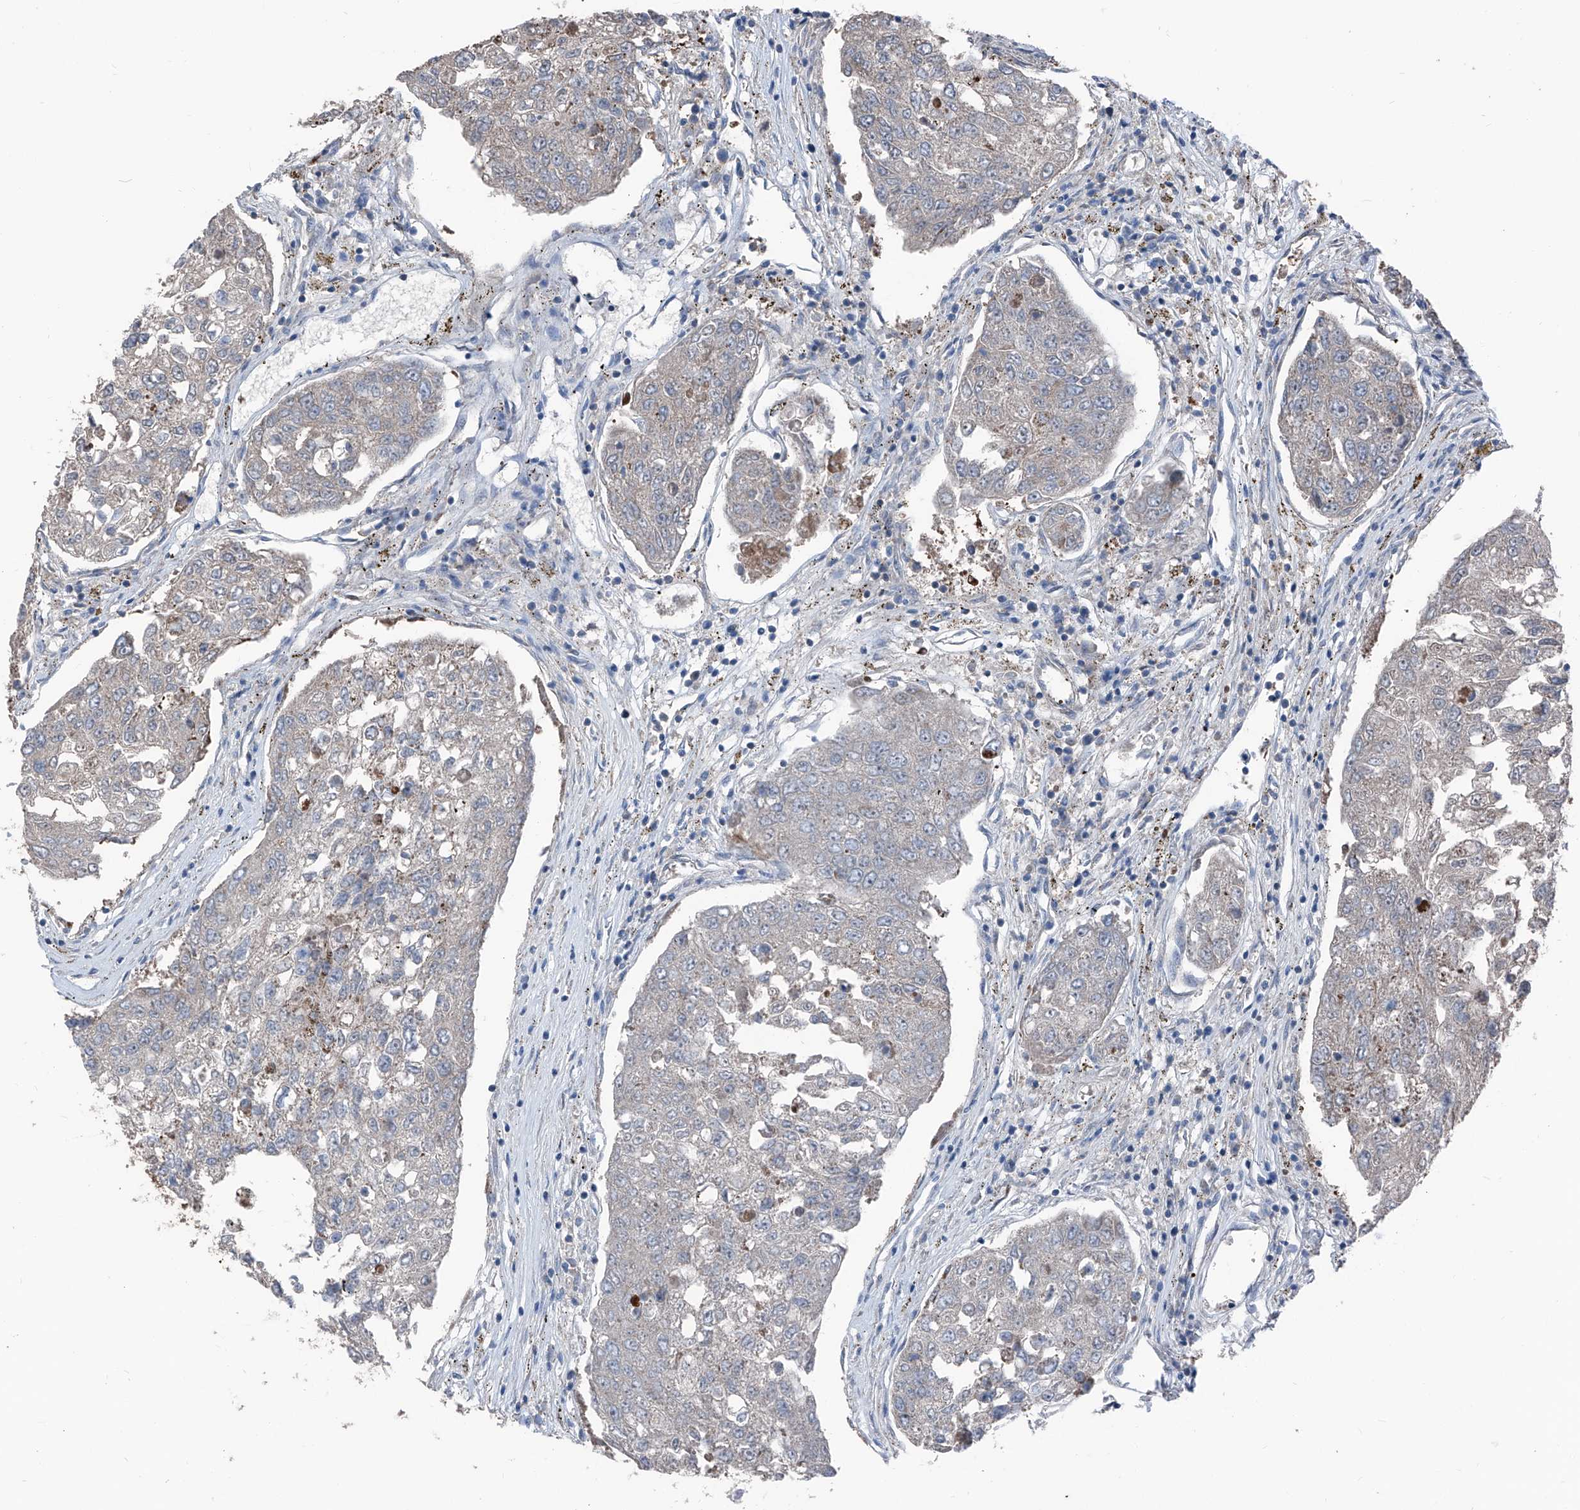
{"staining": {"intensity": "weak", "quantity": "25%-75%", "location": "cytoplasmic/membranous"}, "tissue": "urothelial cancer", "cell_type": "Tumor cells", "image_type": "cancer", "snomed": [{"axis": "morphology", "description": "Urothelial carcinoma, High grade"}, {"axis": "topography", "description": "Lymph node"}, {"axis": "topography", "description": "Urinary bladder"}], "caption": "Weak cytoplasmic/membranous protein expression is present in about 25%-75% of tumor cells in urothelial cancer. The staining was performed using DAB, with brown indicating positive protein expression. Nuclei are stained blue with hematoxylin.", "gene": "GPAT3", "patient": {"sex": "male", "age": 51}}